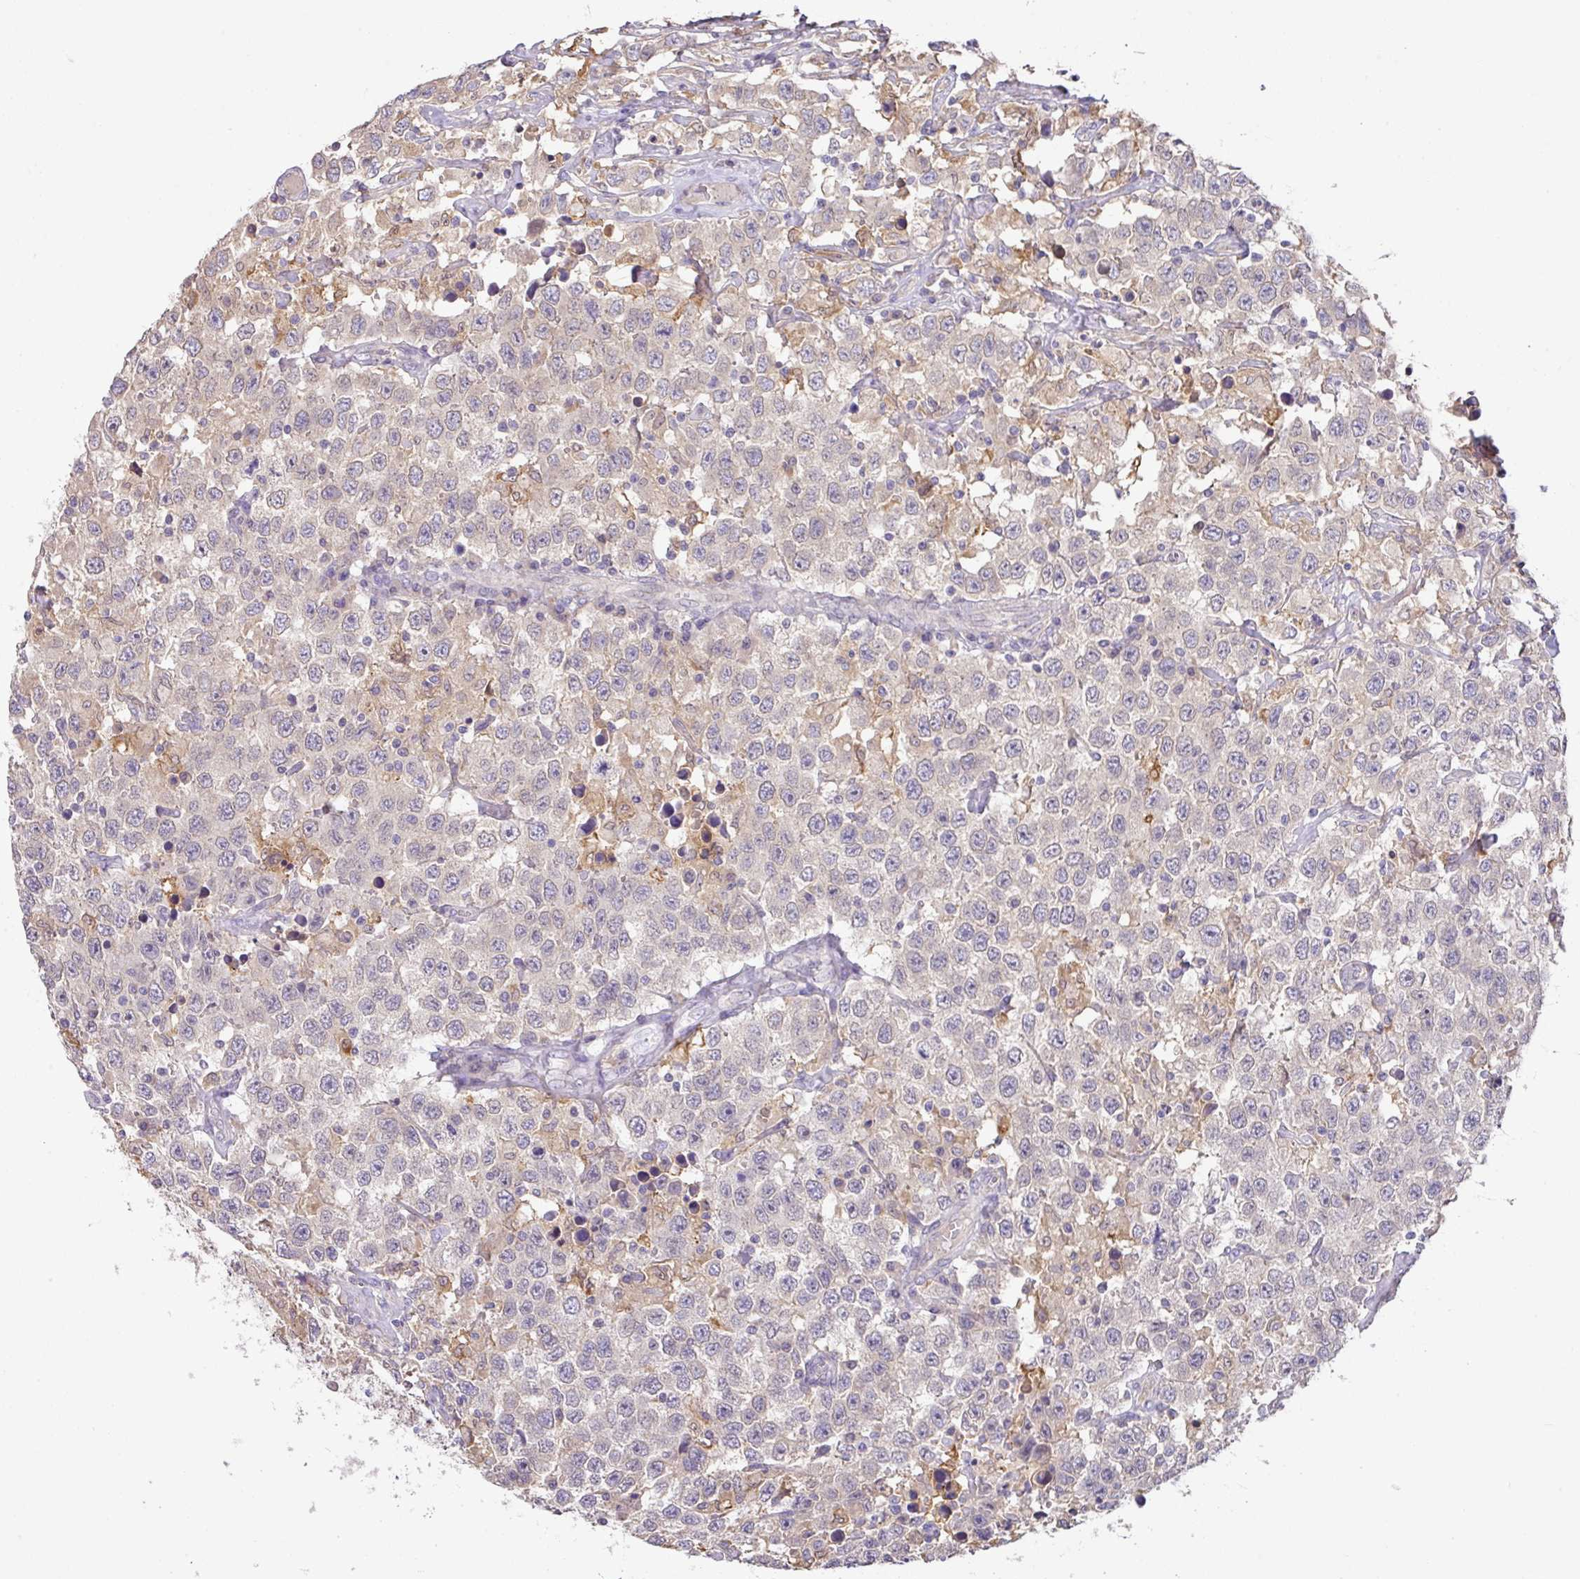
{"staining": {"intensity": "weak", "quantity": "<25%", "location": "cytoplasmic/membranous"}, "tissue": "testis cancer", "cell_type": "Tumor cells", "image_type": "cancer", "snomed": [{"axis": "morphology", "description": "Seminoma, NOS"}, {"axis": "topography", "description": "Testis"}], "caption": "Immunohistochemistry (IHC) micrograph of neoplastic tissue: testis cancer stained with DAB (3,3'-diaminobenzidine) shows no significant protein staining in tumor cells. (DAB immunohistochemistry with hematoxylin counter stain).", "gene": "GCNT7", "patient": {"sex": "male", "age": 41}}